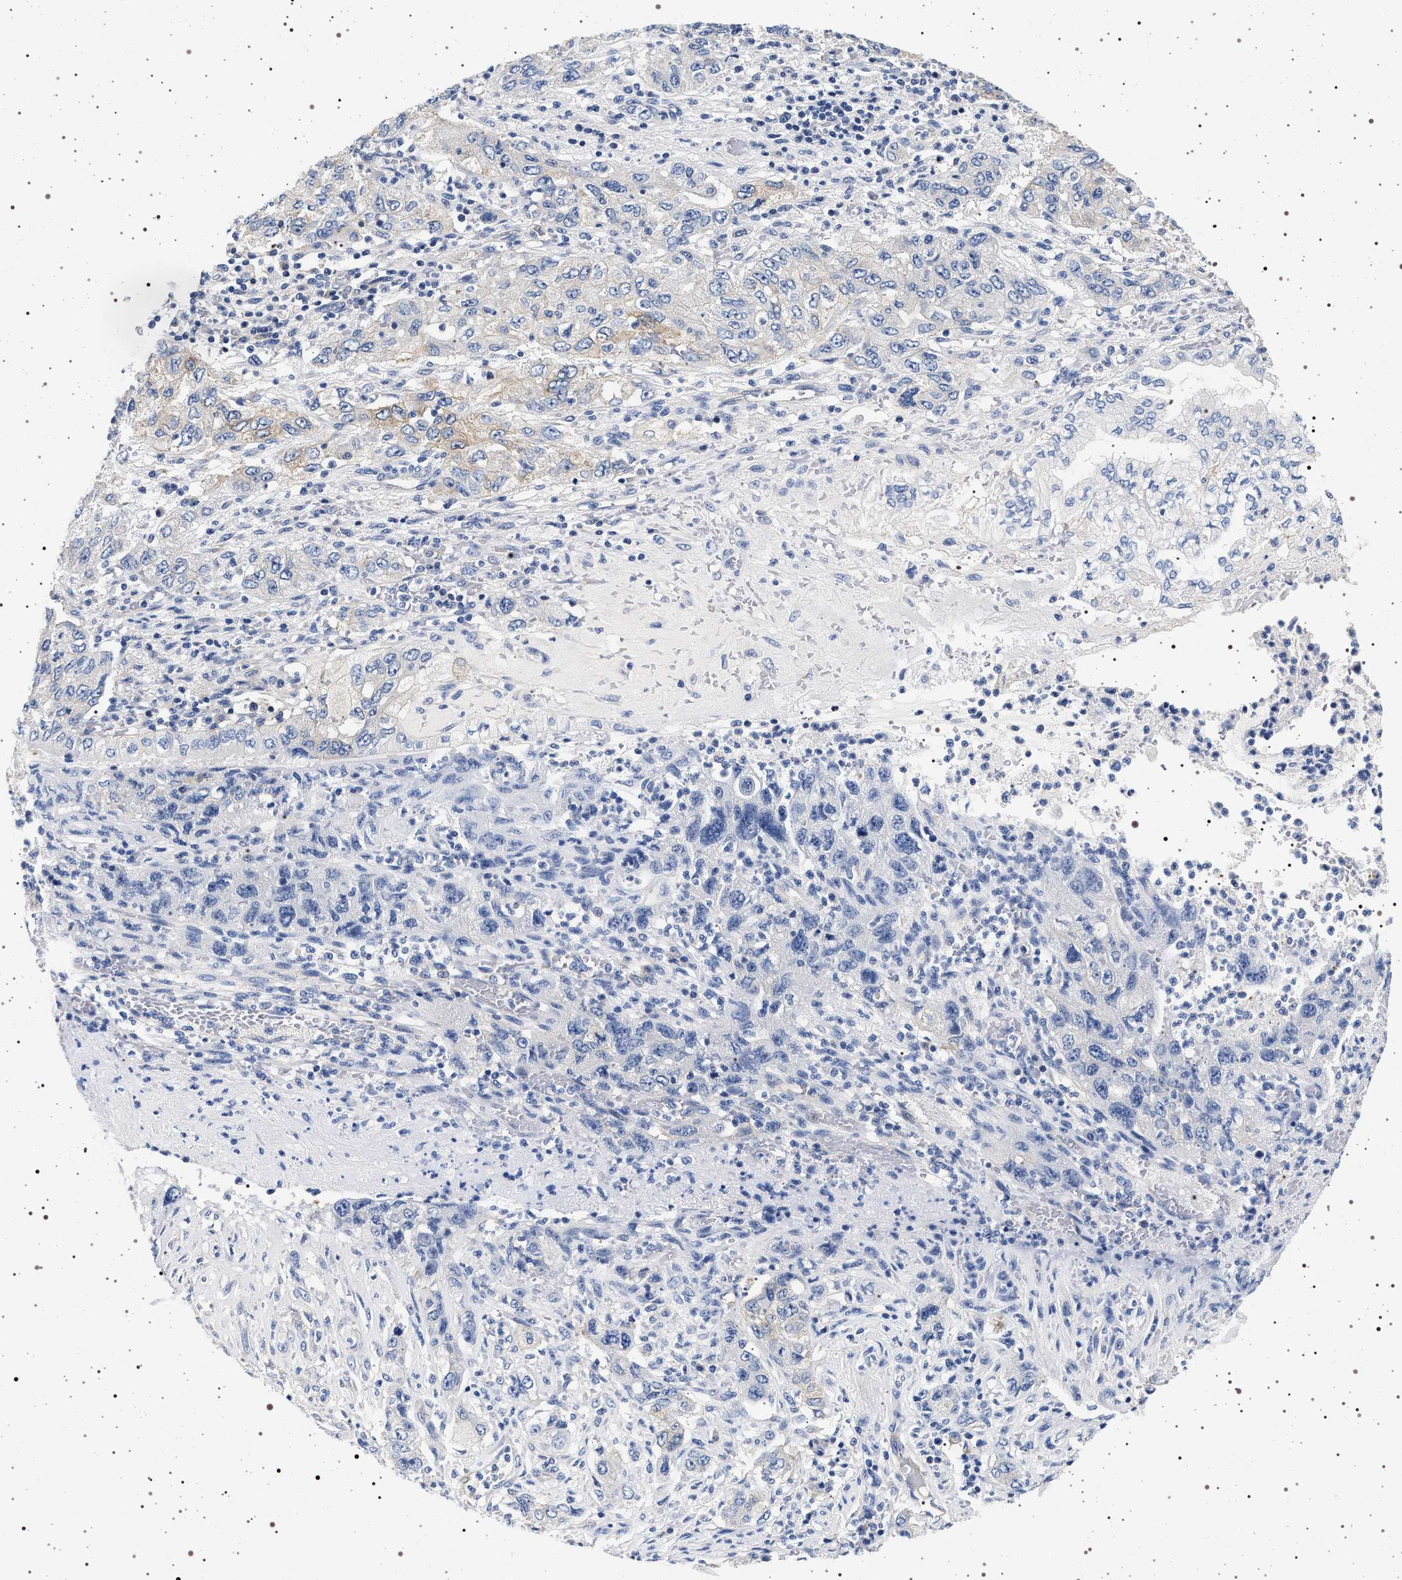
{"staining": {"intensity": "negative", "quantity": "none", "location": "none"}, "tissue": "pancreatic cancer", "cell_type": "Tumor cells", "image_type": "cancer", "snomed": [{"axis": "morphology", "description": "Adenocarcinoma, NOS"}, {"axis": "topography", "description": "Pancreas"}], "caption": "The immunohistochemistry photomicrograph has no significant staining in tumor cells of pancreatic cancer tissue. (Immunohistochemistry (ihc), brightfield microscopy, high magnification).", "gene": "HSD17B1", "patient": {"sex": "female", "age": 73}}